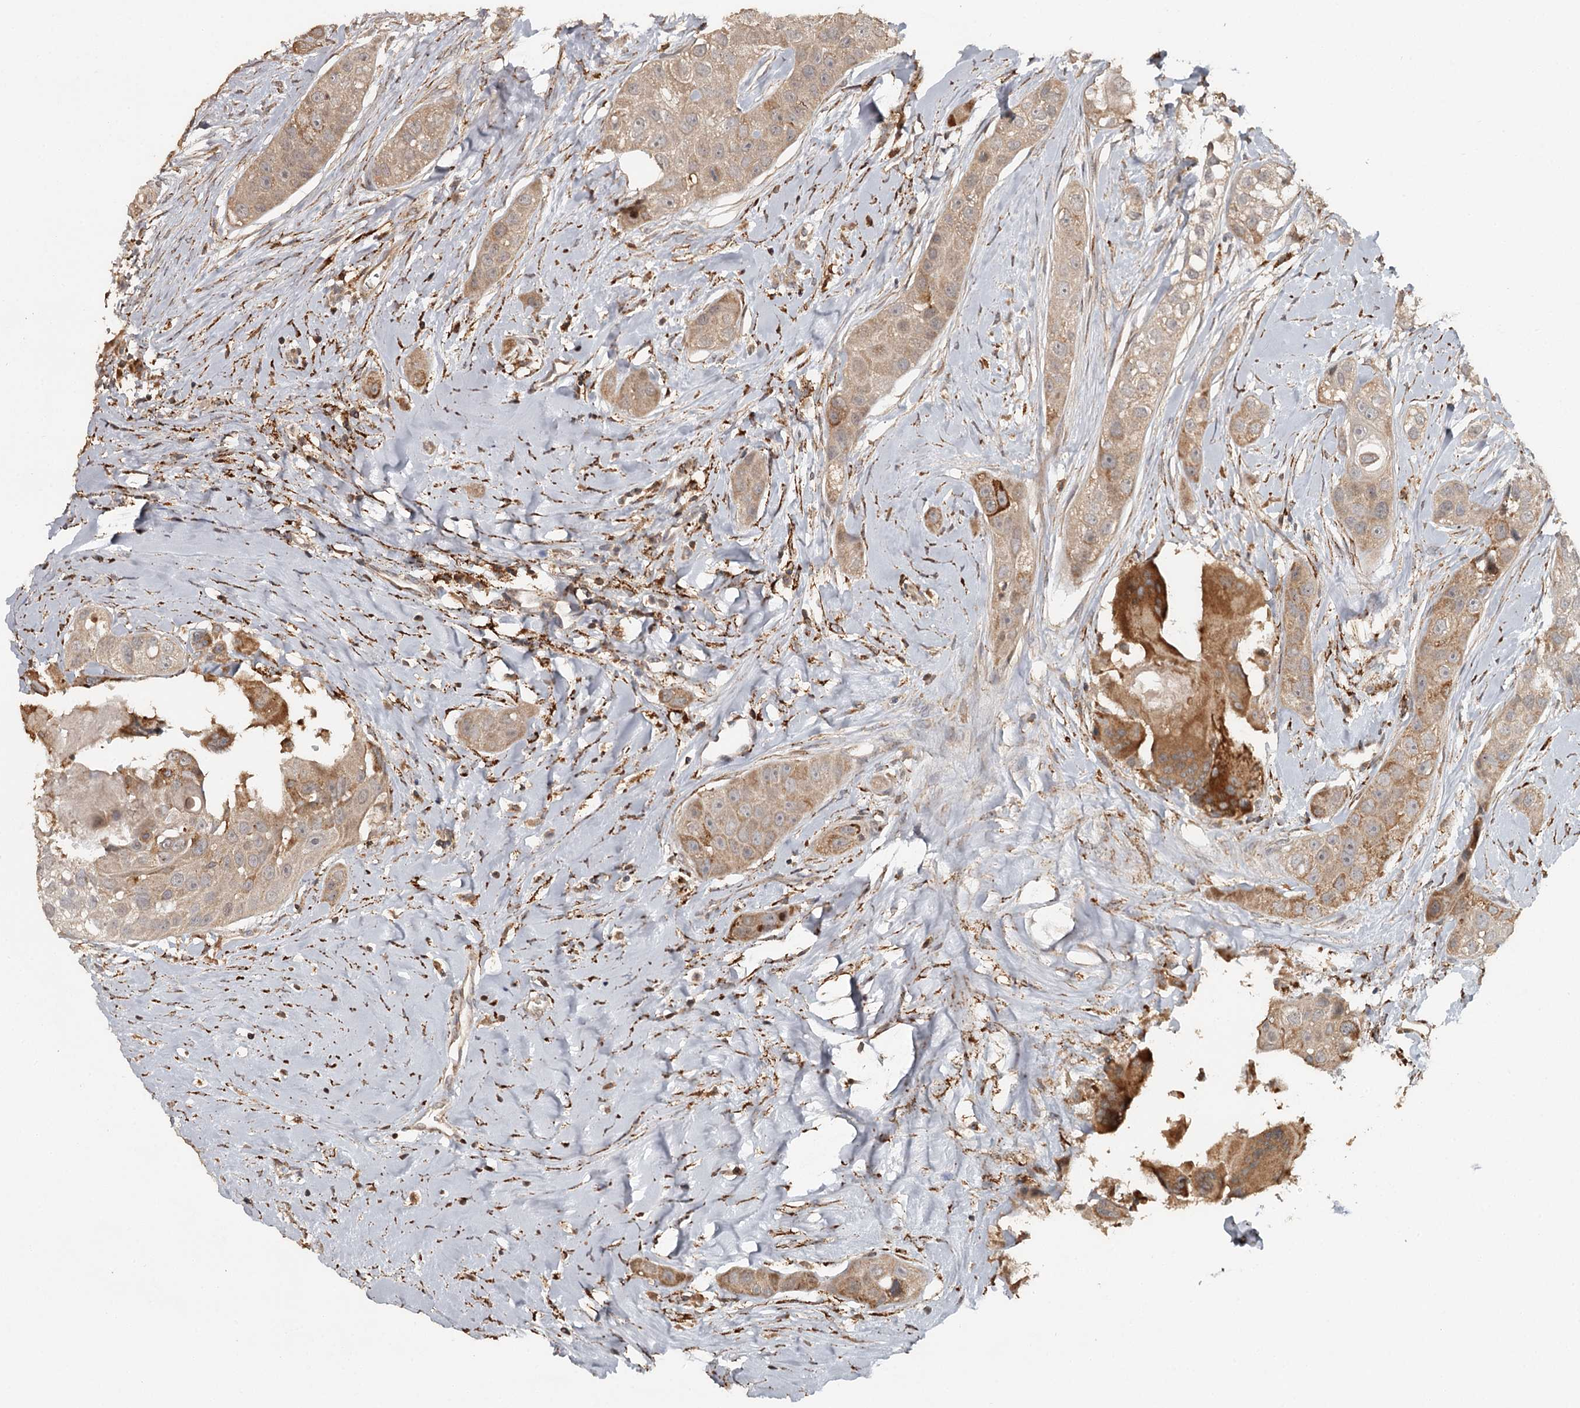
{"staining": {"intensity": "moderate", "quantity": ">75%", "location": "cytoplasmic/membranous"}, "tissue": "head and neck cancer", "cell_type": "Tumor cells", "image_type": "cancer", "snomed": [{"axis": "morphology", "description": "Normal tissue, NOS"}, {"axis": "morphology", "description": "Squamous cell carcinoma, NOS"}, {"axis": "topography", "description": "Skeletal muscle"}, {"axis": "topography", "description": "Head-Neck"}], "caption": "An image showing moderate cytoplasmic/membranous staining in approximately >75% of tumor cells in head and neck cancer (squamous cell carcinoma), as visualized by brown immunohistochemical staining.", "gene": "FAXC", "patient": {"sex": "male", "age": 51}}